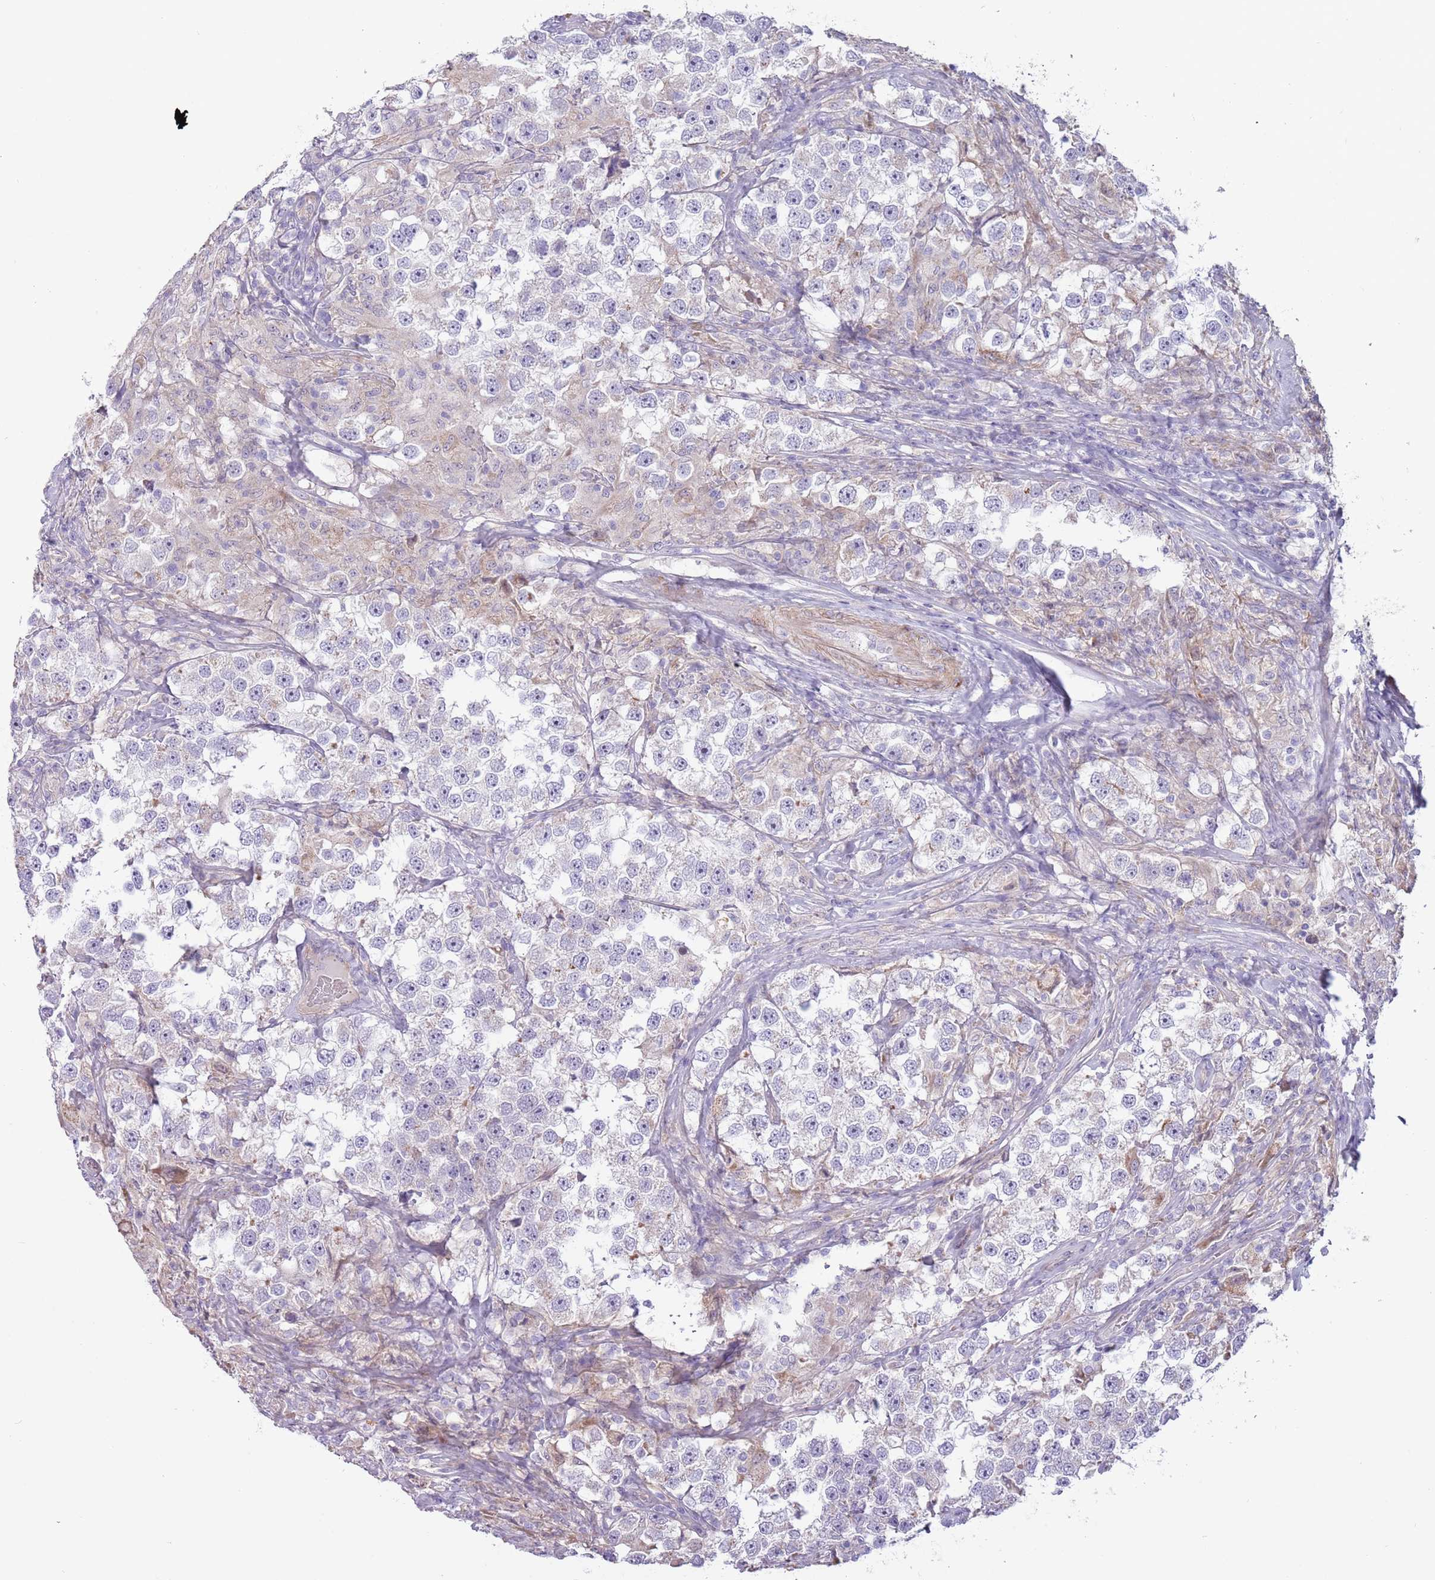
{"staining": {"intensity": "negative", "quantity": "none", "location": "none"}, "tissue": "testis cancer", "cell_type": "Tumor cells", "image_type": "cancer", "snomed": [{"axis": "morphology", "description": "Seminoma, NOS"}, {"axis": "topography", "description": "Testis"}], "caption": "An immunohistochemistry (IHC) image of seminoma (testis) is shown. There is no staining in tumor cells of seminoma (testis).", "gene": "MRO", "patient": {"sex": "male", "age": 46}}